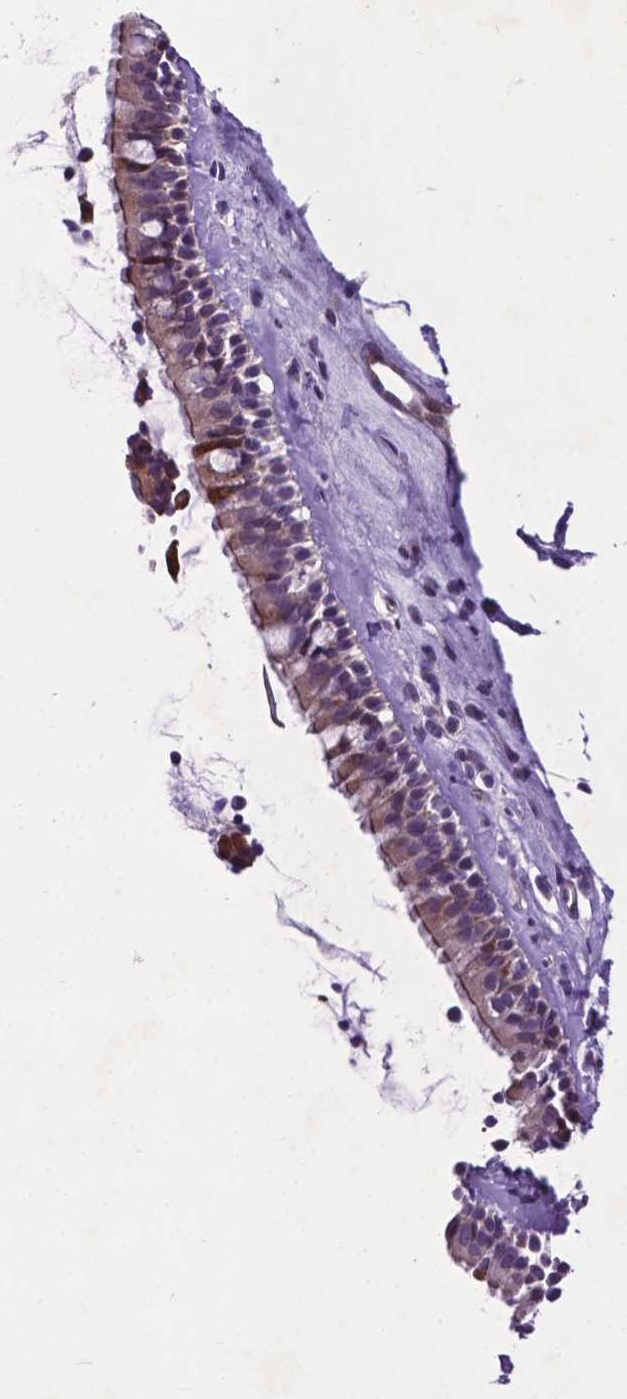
{"staining": {"intensity": "weak", "quantity": "25%-75%", "location": "cytoplasmic/membranous"}, "tissue": "nasopharynx", "cell_type": "Respiratory epithelial cells", "image_type": "normal", "snomed": [{"axis": "morphology", "description": "Normal tissue, NOS"}, {"axis": "topography", "description": "Nasopharynx"}], "caption": "A histopathology image showing weak cytoplasmic/membranous expression in approximately 25%-75% of respiratory epithelial cells in normal nasopharynx, as visualized by brown immunohistochemical staining.", "gene": "PFKFB4", "patient": {"sex": "female", "age": 52}}